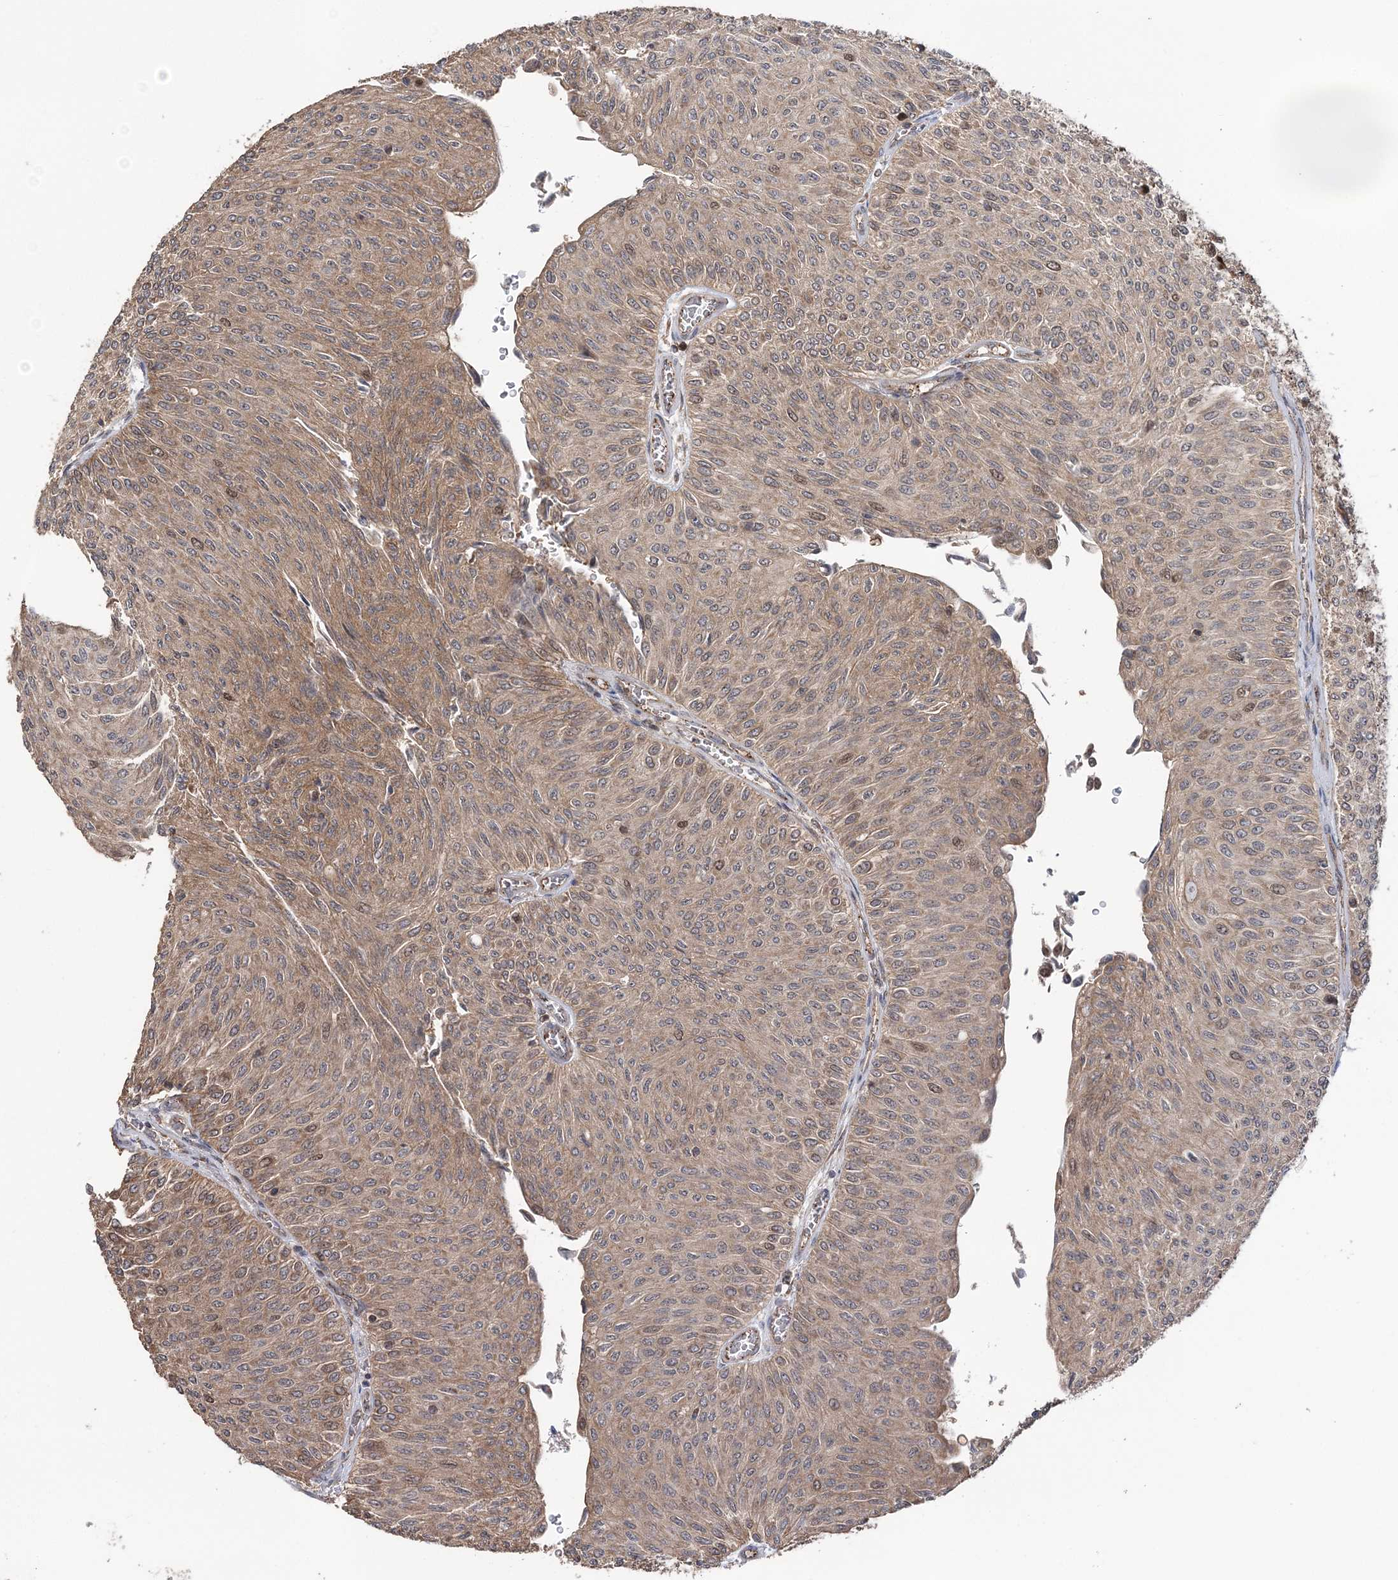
{"staining": {"intensity": "weak", "quantity": ">75%", "location": "cytoplasmic/membranous,nuclear"}, "tissue": "urothelial cancer", "cell_type": "Tumor cells", "image_type": "cancer", "snomed": [{"axis": "morphology", "description": "Urothelial carcinoma, Low grade"}, {"axis": "topography", "description": "Urinary bladder"}], "caption": "Urothelial cancer stained with IHC reveals weak cytoplasmic/membranous and nuclear positivity in approximately >75% of tumor cells.", "gene": "KIF4A", "patient": {"sex": "male", "age": 78}}